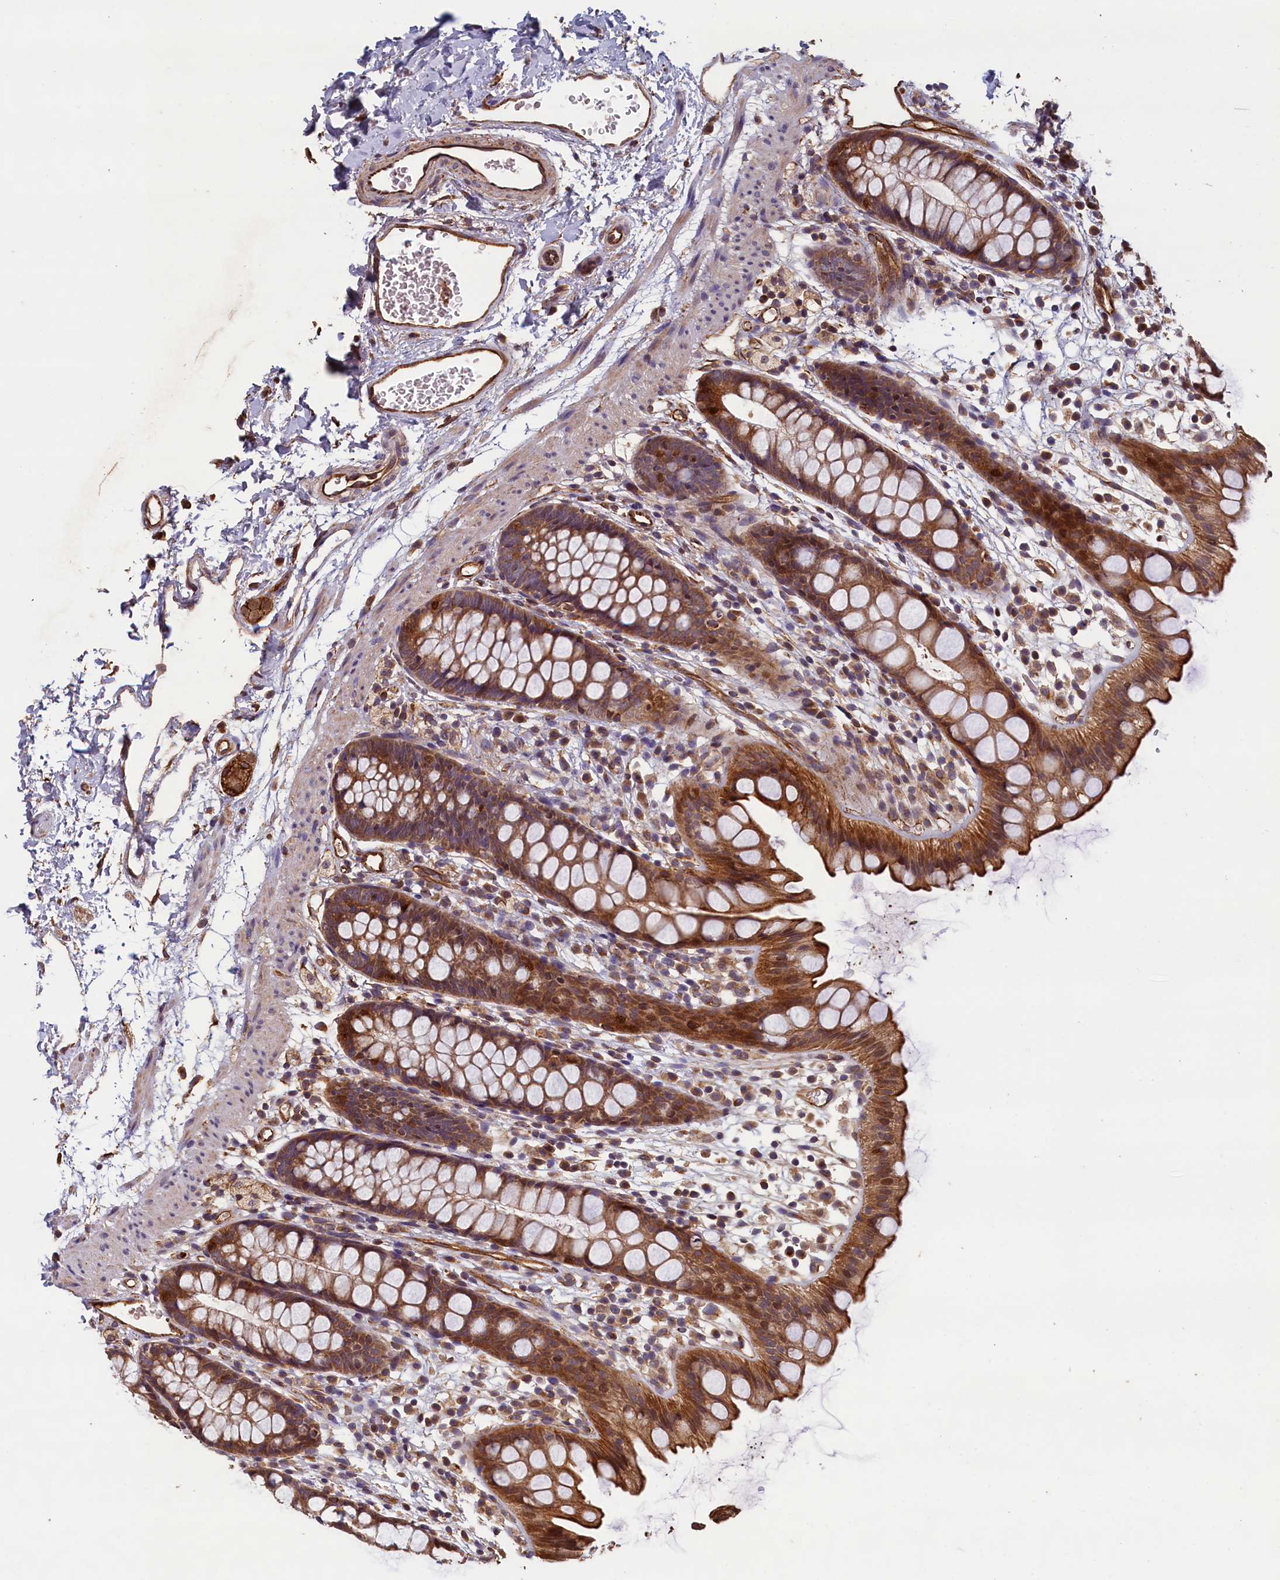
{"staining": {"intensity": "moderate", "quantity": ">75%", "location": "cytoplasmic/membranous"}, "tissue": "rectum", "cell_type": "Glandular cells", "image_type": "normal", "snomed": [{"axis": "morphology", "description": "Normal tissue, NOS"}, {"axis": "topography", "description": "Rectum"}], "caption": "Immunohistochemistry image of normal rectum: human rectum stained using immunohistochemistry (IHC) demonstrates medium levels of moderate protein expression localized specifically in the cytoplasmic/membranous of glandular cells, appearing as a cytoplasmic/membranous brown color.", "gene": "ACSBG1", "patient": {"sex": "female", "age": 65}}